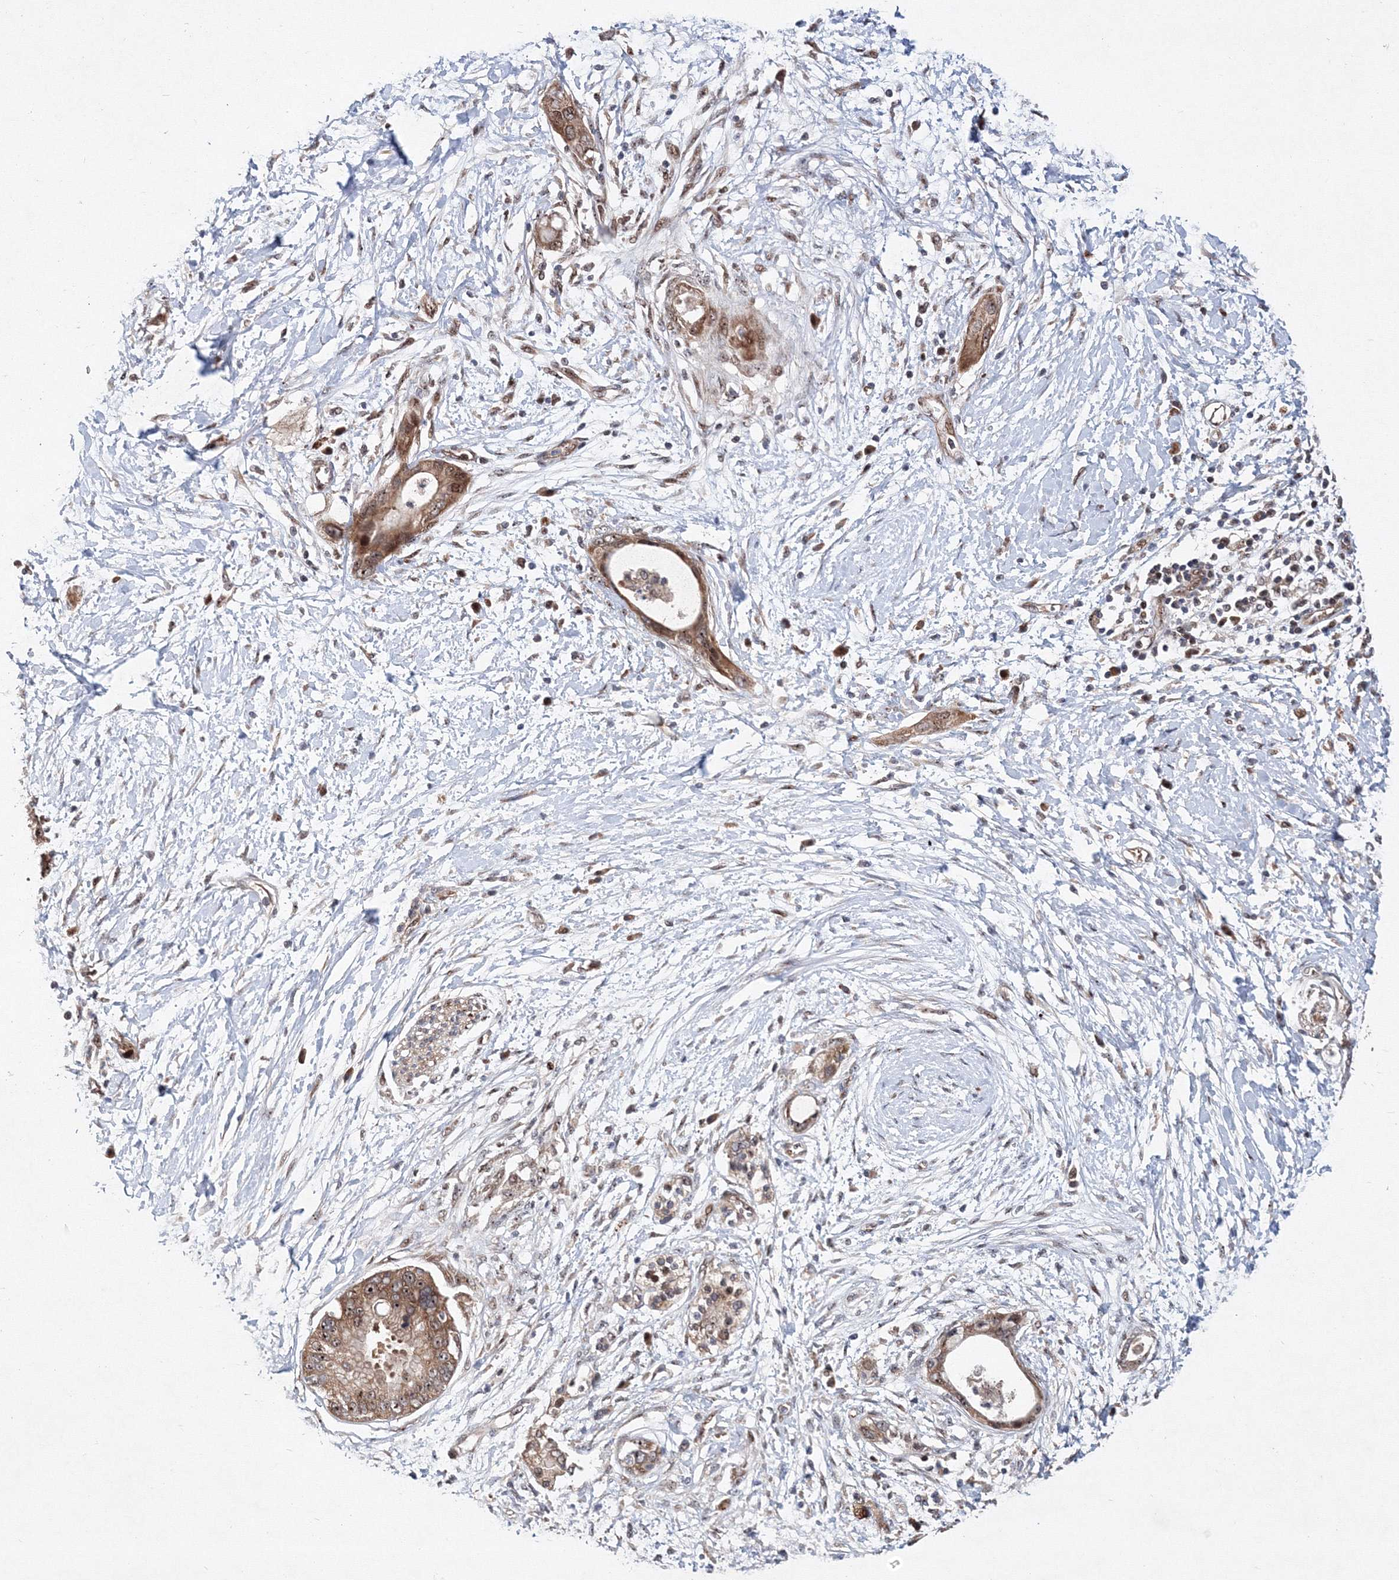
{"staining": {"intensity": "moderate", "quantity": ">75%", "location": "cytoplasmic/membranous"}, "tissue": "pancreatic cancer", "cell_type": "Tumor cells", "image_type": "cancer", "snomed": [{"axis": "morphology", "description": "Normal tissue, NOS"}, {"axis": "morphology", "description": "Adenocarcinoma, NOS"}, {"axis": "topography", "description": "Pancreas"}, {"axis": "topography", "description": "Peripheral nerve tissue"}], "caption": "A medium amount of moderate cytoplasmic/membranous positivity is seen in about >75% of tumor cells in pancreatic cancer tissue.", "gene": "ANKAR", "patient": {"sex": "male", "age": 59}}